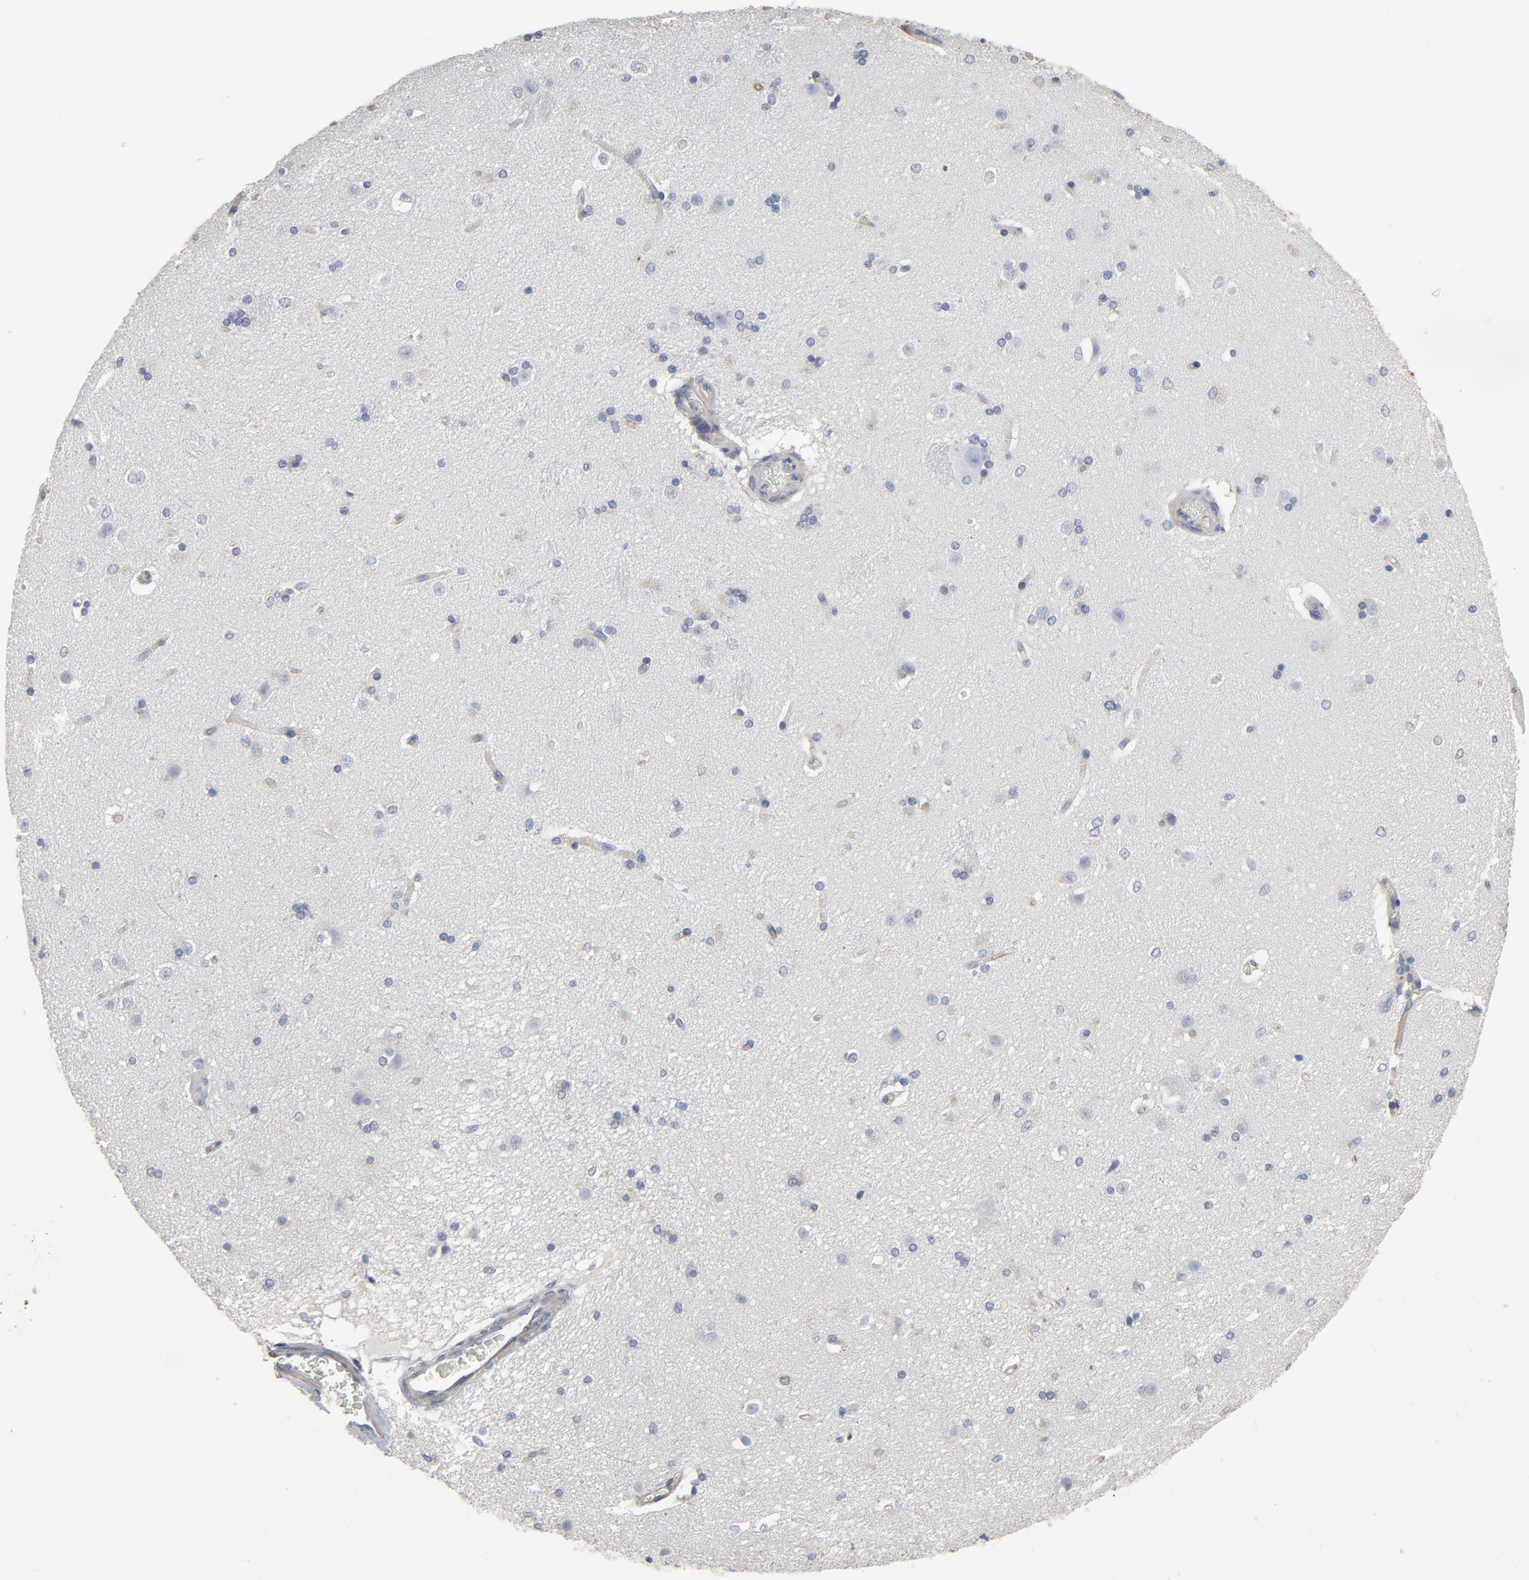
{"staining": {"intensity": "negative", "quantity": "none", "location": "none"}, "tissue": "caudate", "cell_type": "Glial cells", "image_type": "normal", "snomed": [{"axis": "morphology", "description": "Normal tissue, NOS"}, {"axis": "topography", "description": "Lateral ventricle wall"}], "caption": "There is no significant expression in glial cells of caudate. (DAB immunohistochemistry (IHC) visualized using brightfield microscopy, high magnification).", "gene": "KDR", "patient": {"sex": "female", "age": 19}}